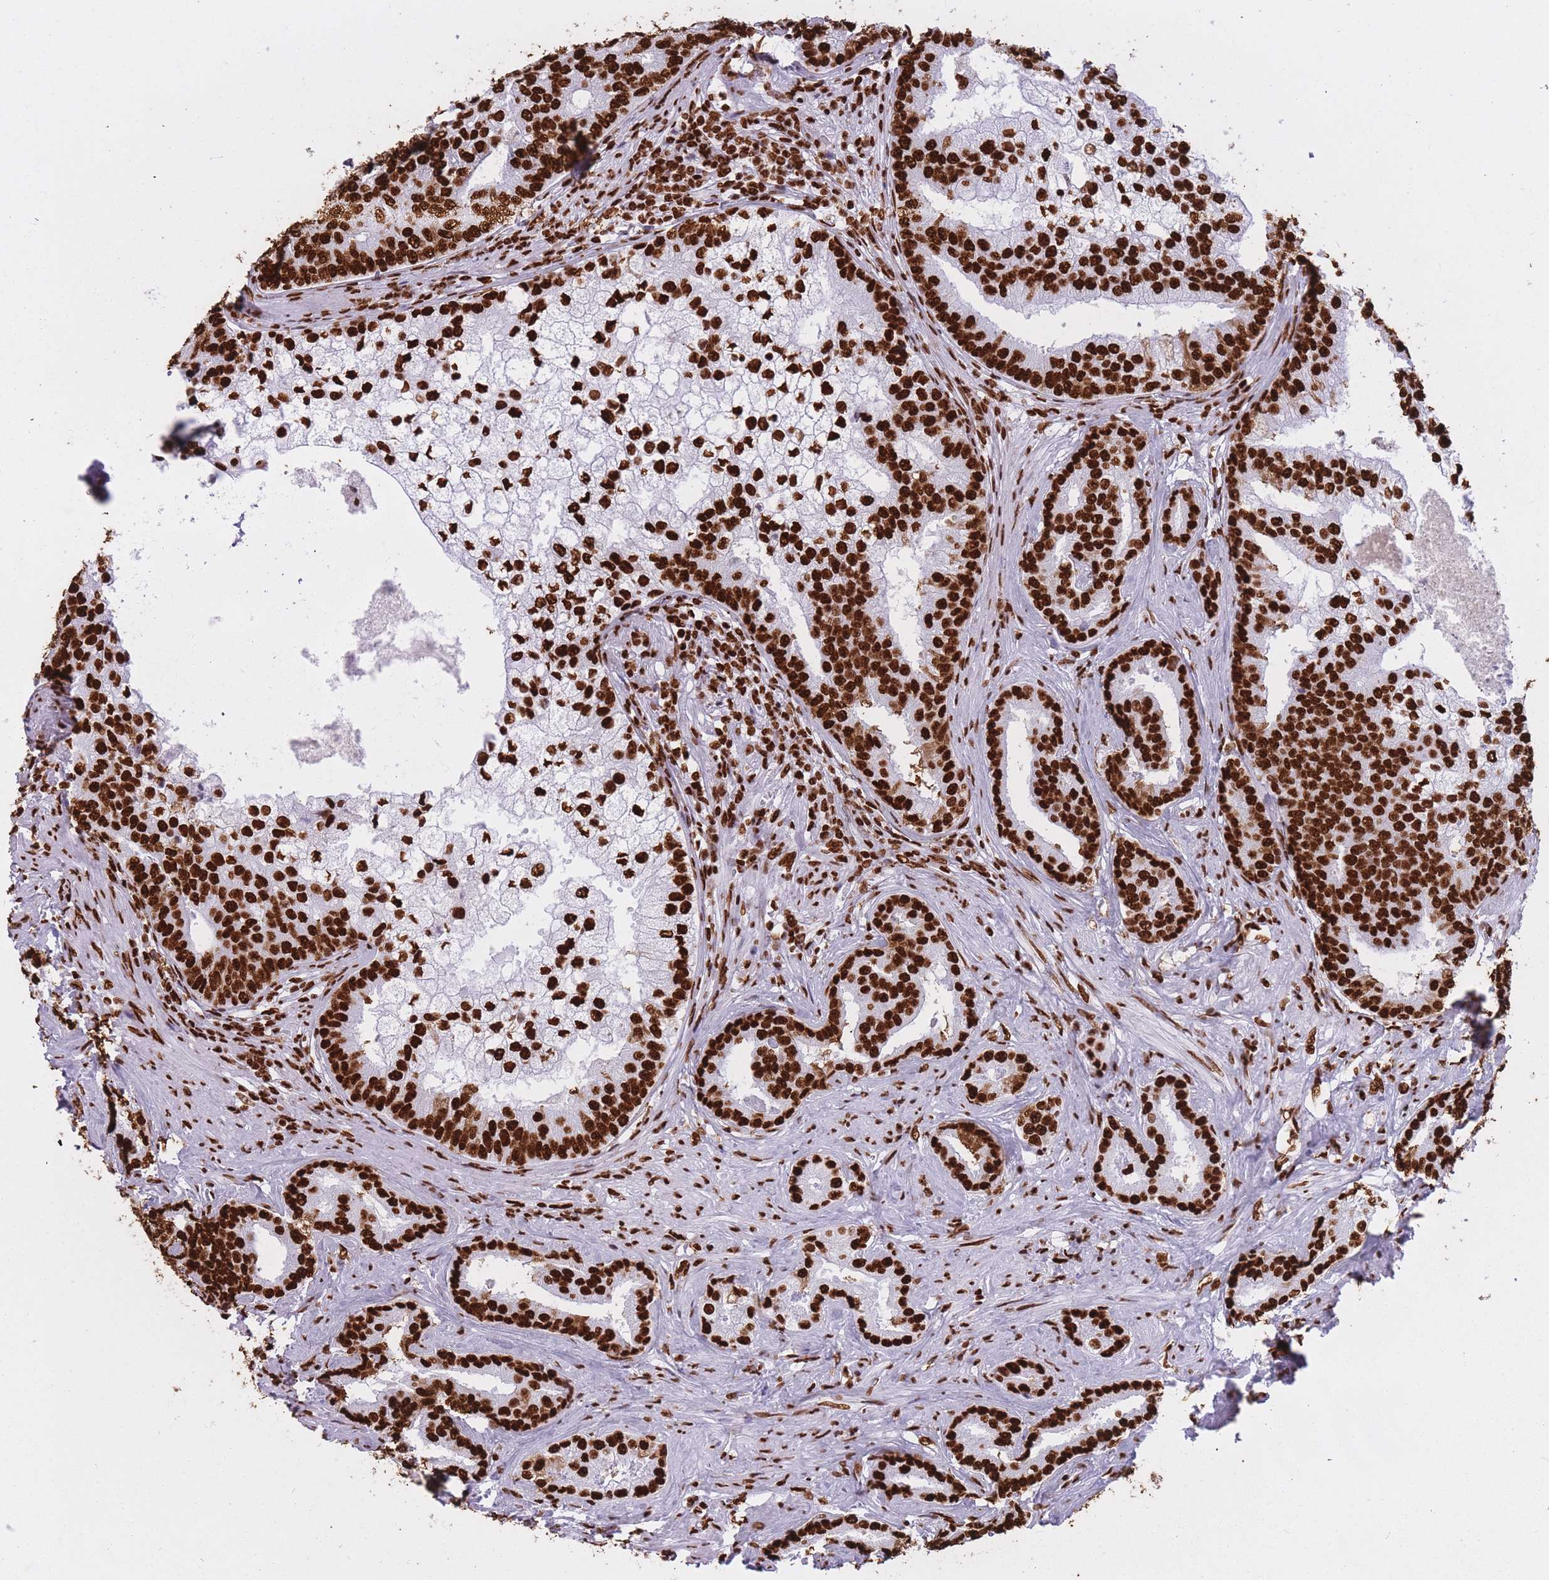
{"staining": {"intensity": "strong", "quantity": ">75%", "location": "nuclear"}, "tissue": "prostate cancer", "cell_type": "Tumor cells", "image_type": "cancer", "snomed": [{"axis": "morphology", "description": "Adenocarcinoma, High grade"}, {"axis": "topography", "description": "Prostate"}], "caption": "Immunohistochemical staining of human prostate cancer exhibits strong nuclear protein staining in about >75% of tumor cells.", "gene": "HNRNPUL1", "patient": {"sex": "male", "age": 55}}